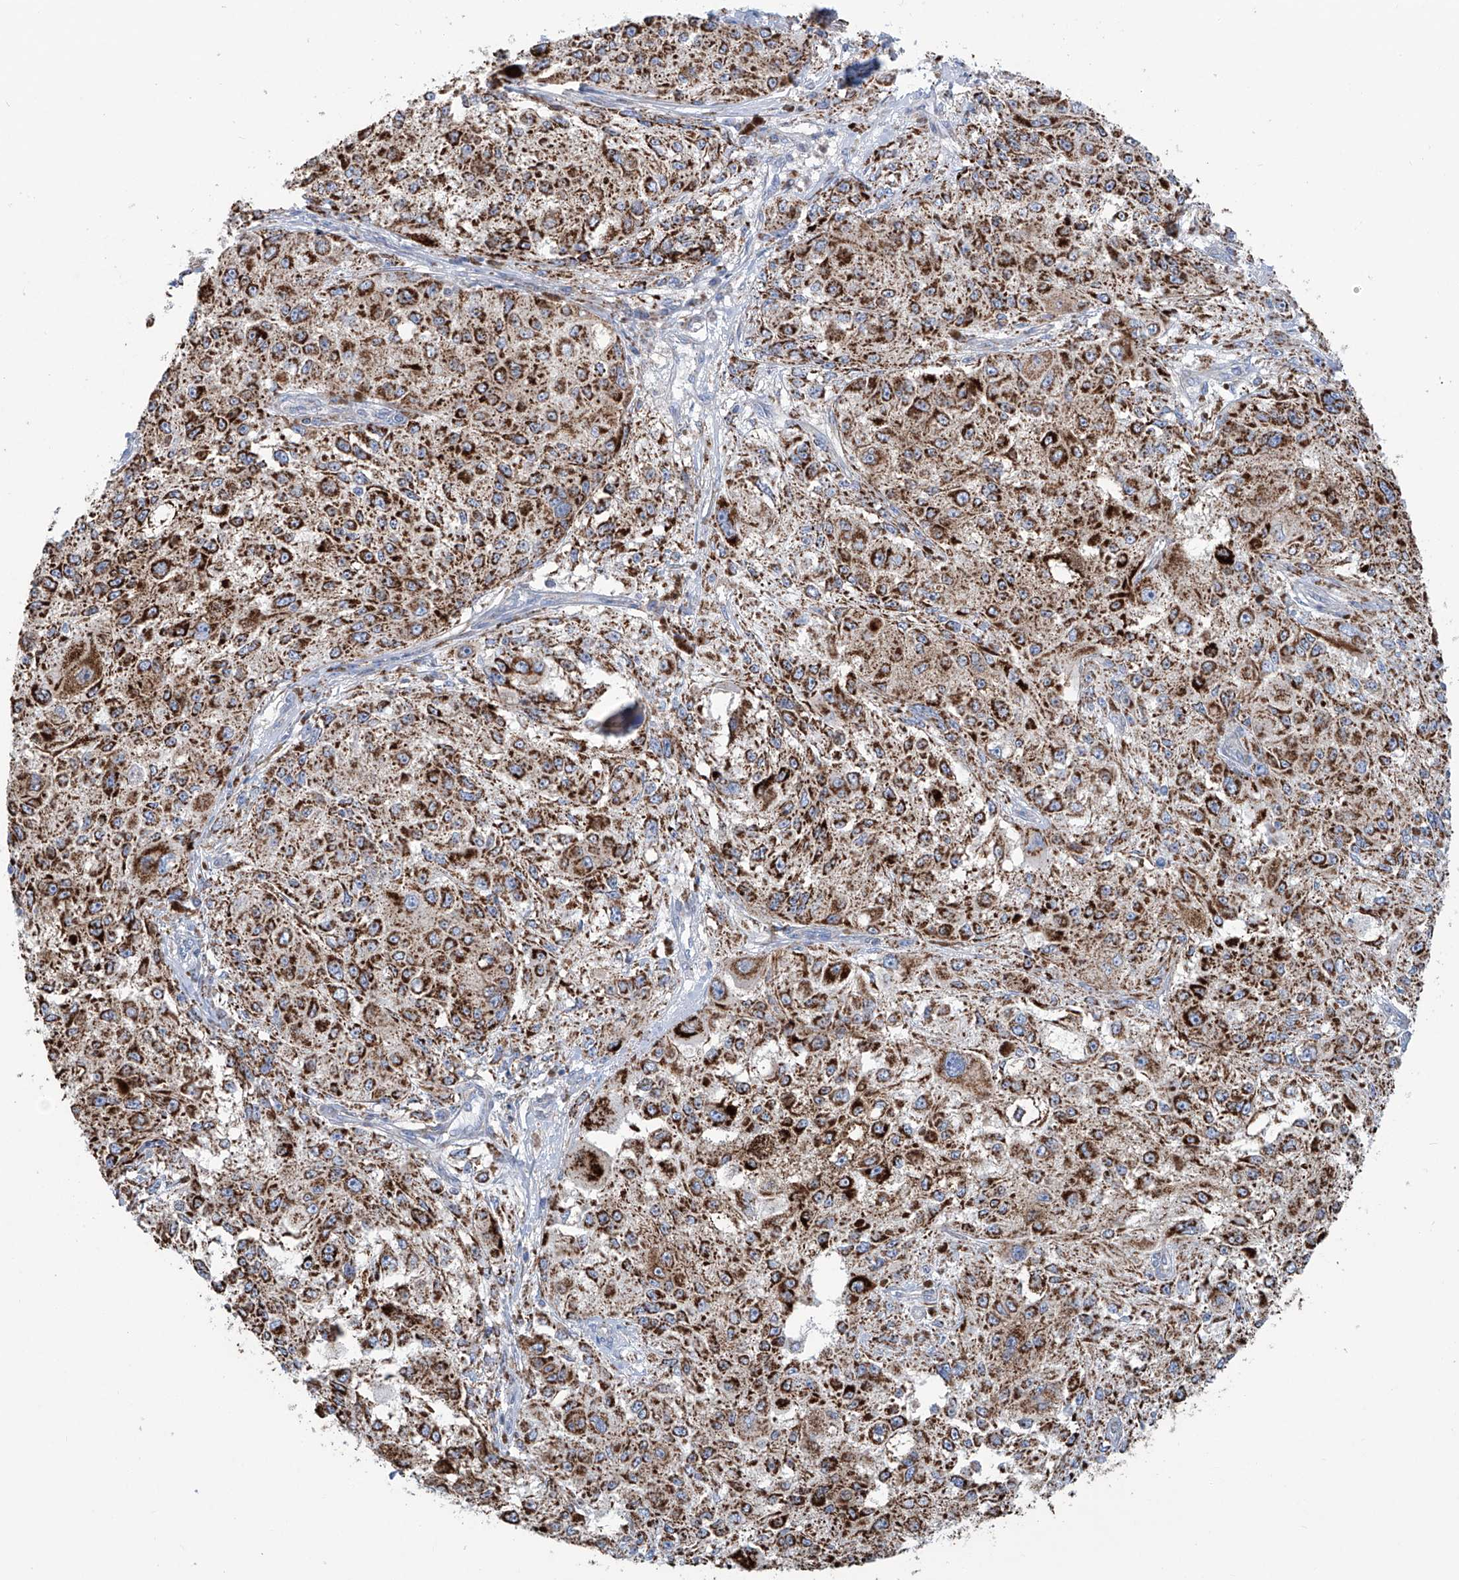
{"staining": {"intensity": "strong", "quantity": ">75%", "location": "cytoplasmic/membranous"}, "tissue": "melanoma", "cell_type": "Tumor cells", "image_type": "cancer", "snomed": [{"axis": "morphology", "description": "Necrosis, NOS"}, {"axis": "morphology", "description": "Malignant melanoma, NOS"}, {"axis": "topography", "description": "Skin"}], "caption": "A high-resolution image shows immunohistochemistry staining of malignant melanoma, which shows strong cytoplasmic/membranous expression in about >75% of tumor cells. (DAB = brown stain, brightfield microscopy at high magnification).", "gene": "ALDH6A1", "patient": {"sex": "female", "age": 87}}